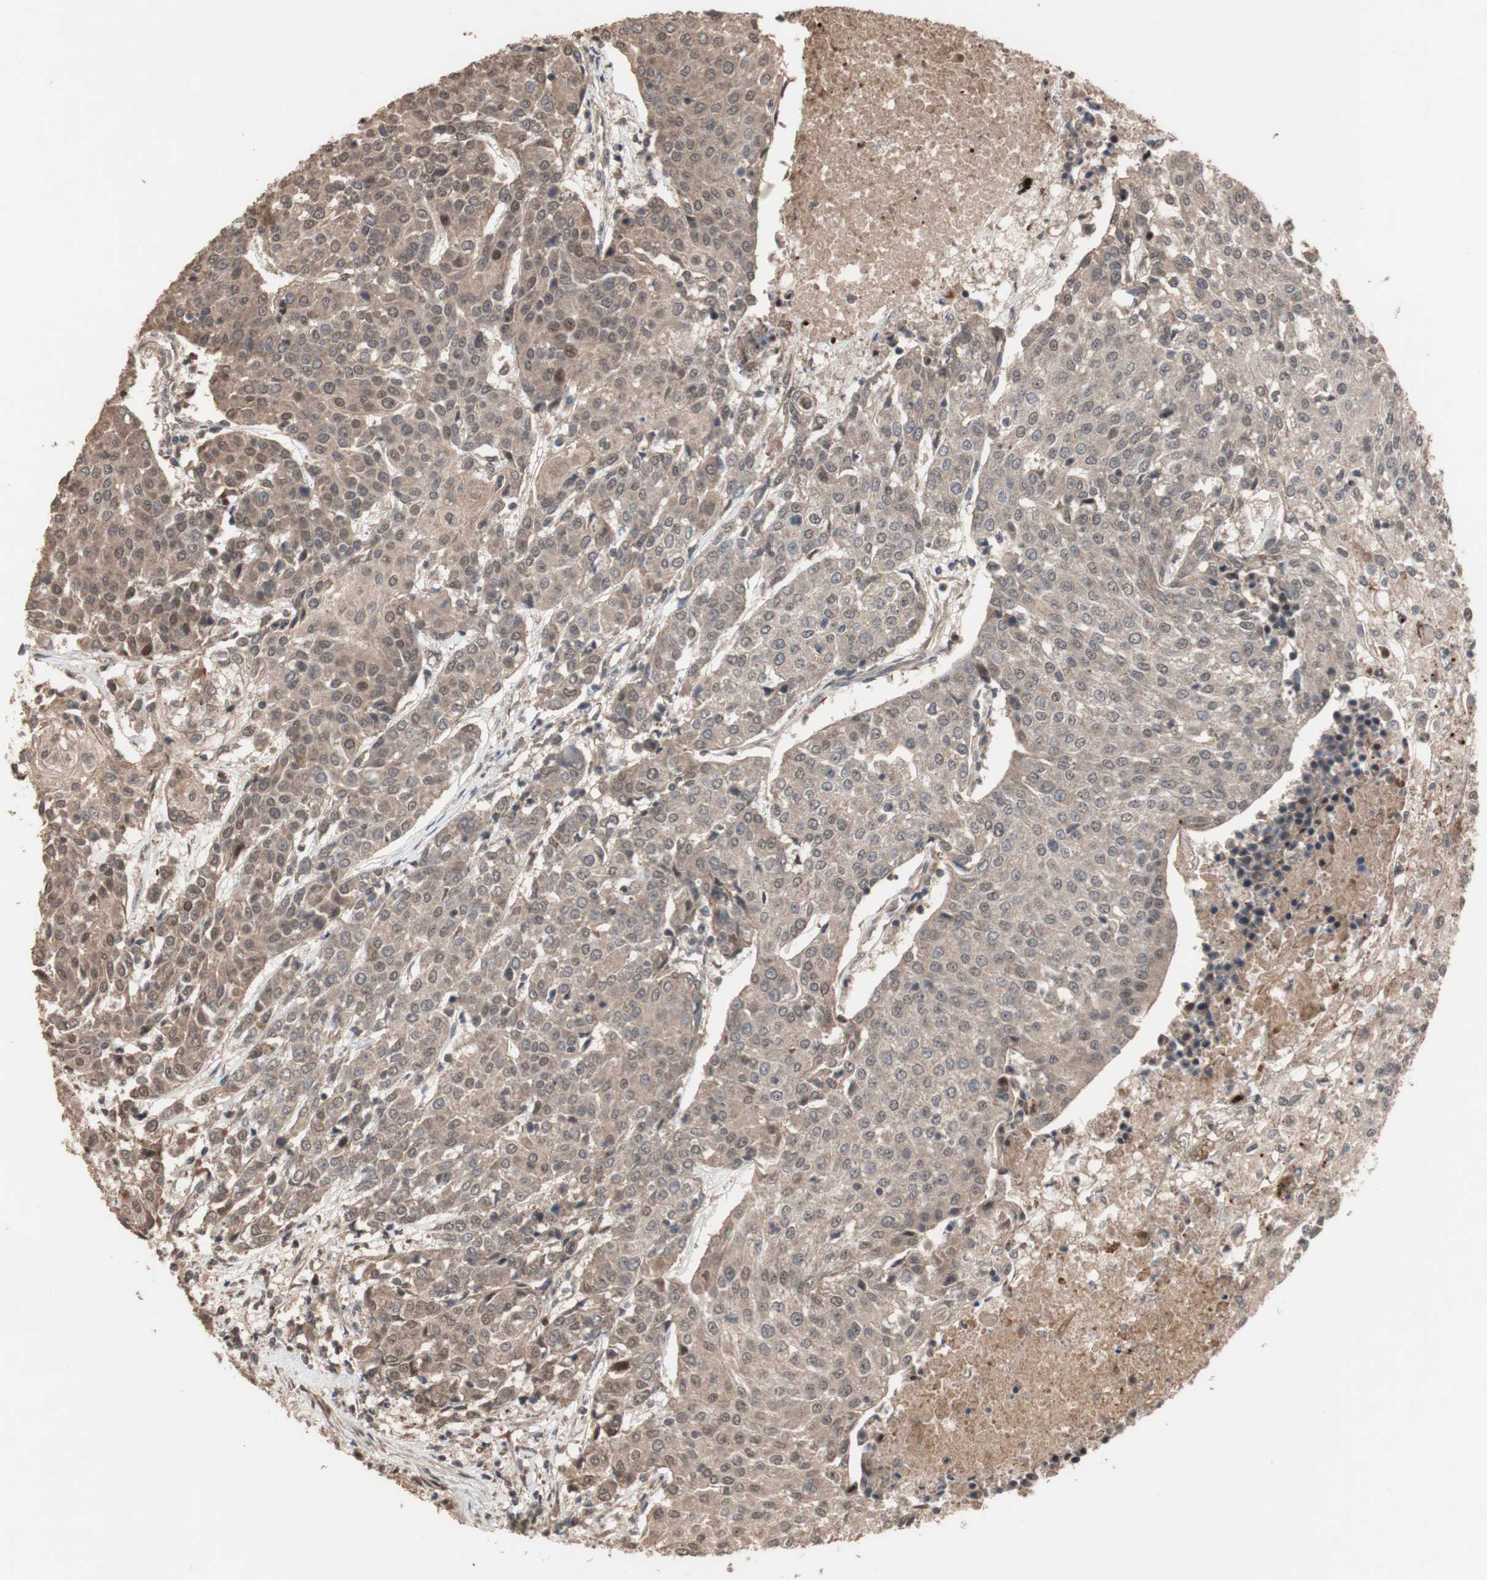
{"staining": {"intensity": "moderate", "quantity": ">75%", "location": "cytoplasmic/membranous"}, "tissue": "urothelial cancer", "cell_type": "Tumor cells", "image_type": "cancer", "snomed": [{"axis": "morphology", "description": "Urothelial carcinoma, High grade"}, {"axis": "topography", "description": "Urinary bladder"}], "caption": "Immunohistochemistry (IHC) staining of high-grade urothelial carcinoma, which reveals medium levels of moderate cytoplasmic/membranous expression in about >75% of tumor cells indicating moderate cytoplasmic/membranous protein positivity. The staining was performed using DAB (brown) for protein detection and nuclei were counterstained in hematoxylin (blue).", "gene": "KANSL1", "patient": {"sex": "female", "age": 85}}